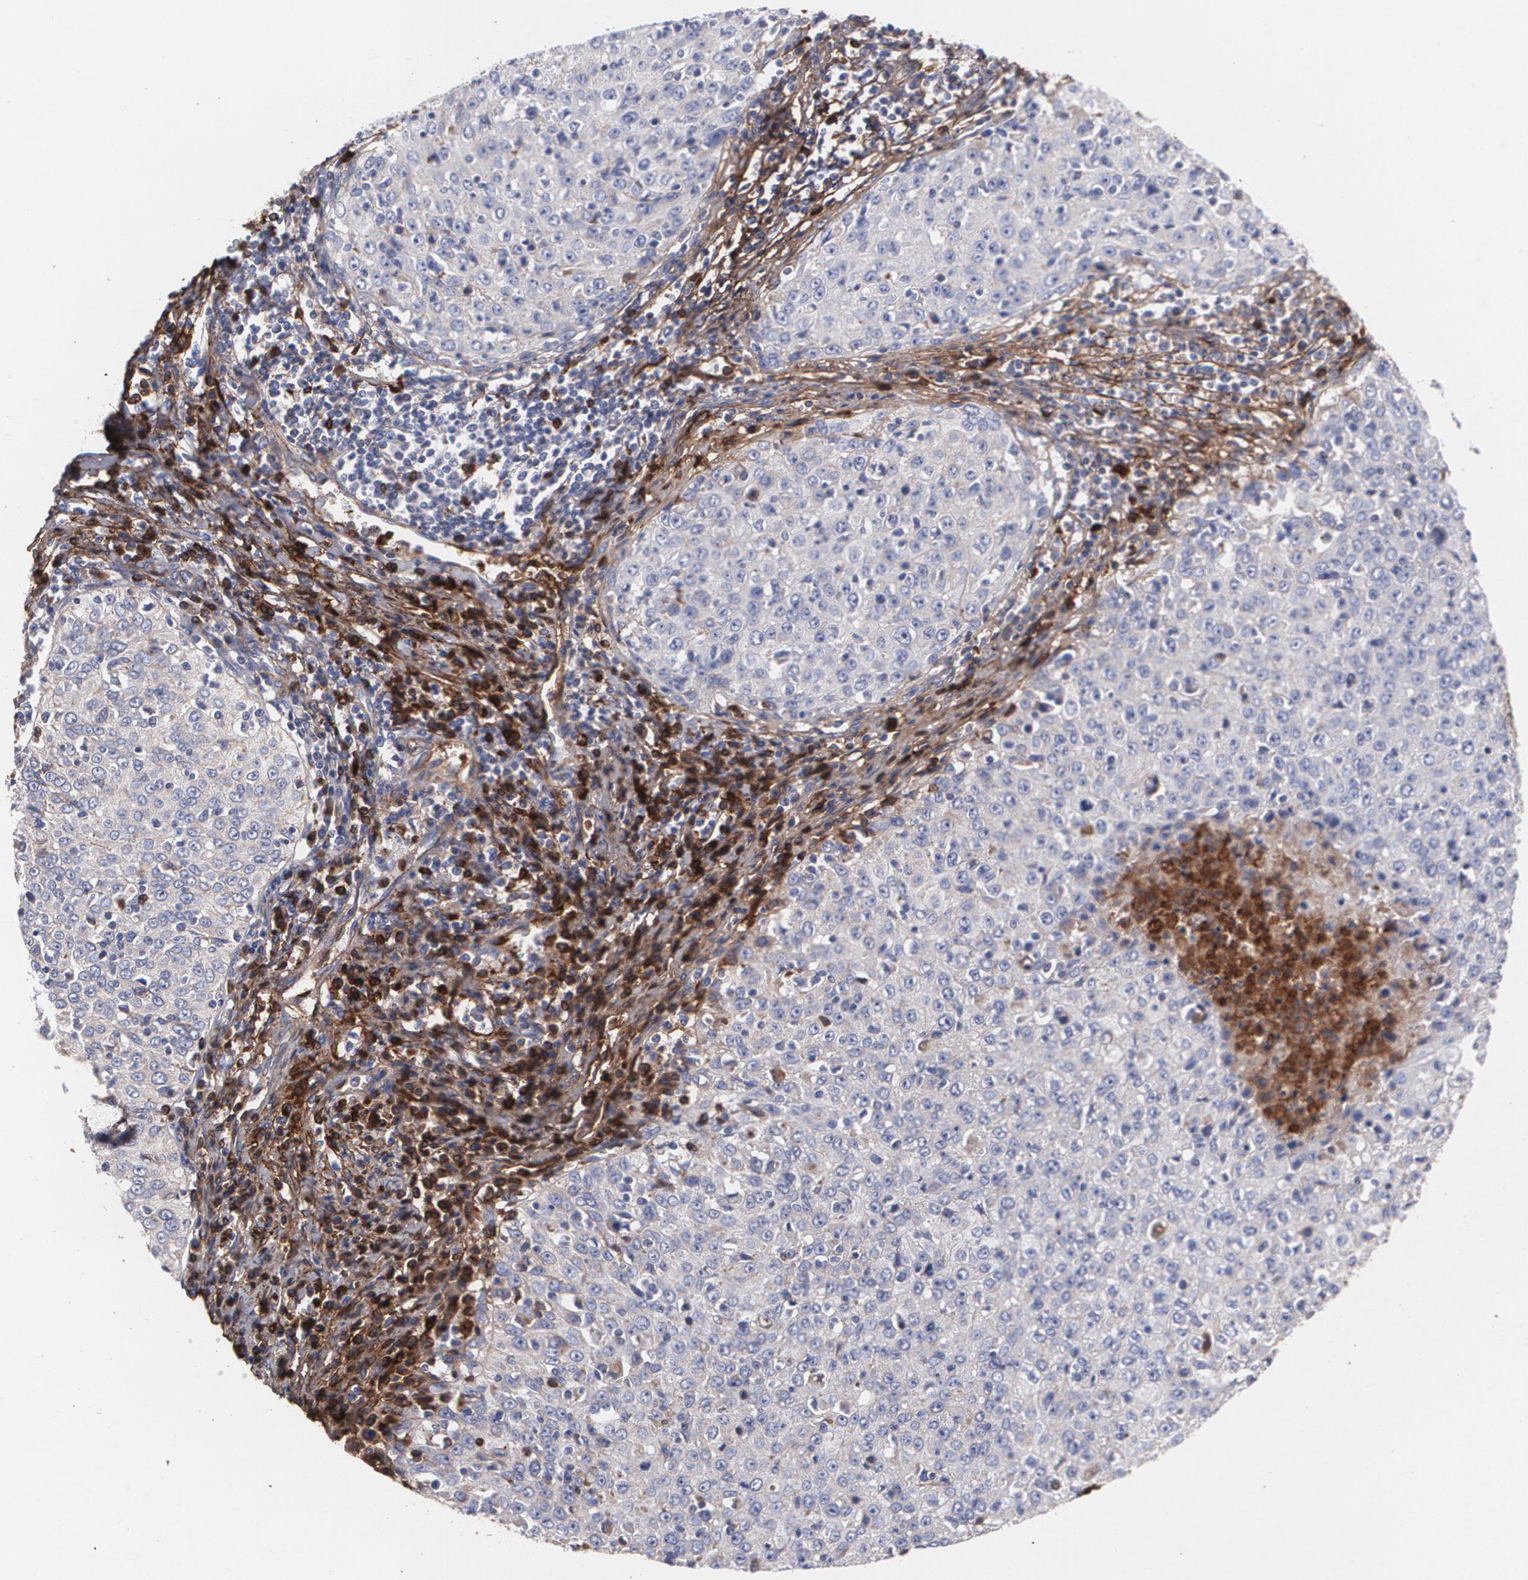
{"staining": {"intensity": "weak", "quantity": "<25%", "location": "cytoplasmic/membranous"}, "tissue": "cervical cancer", "cell_type": "Tumor cells", "image_type": "cancer", "snomed": [{"axis": "morphology", "description": "Squamous cell carcinoma, NOS"}, {"axis": "topography", "description": "Cervix"}], "caption": "Immunohistochemical staining of human cervical cancer displays no significant positivity in tumor cells.", "gene": "FBLN1", "patient": {"sex": "female", "age": 27}}